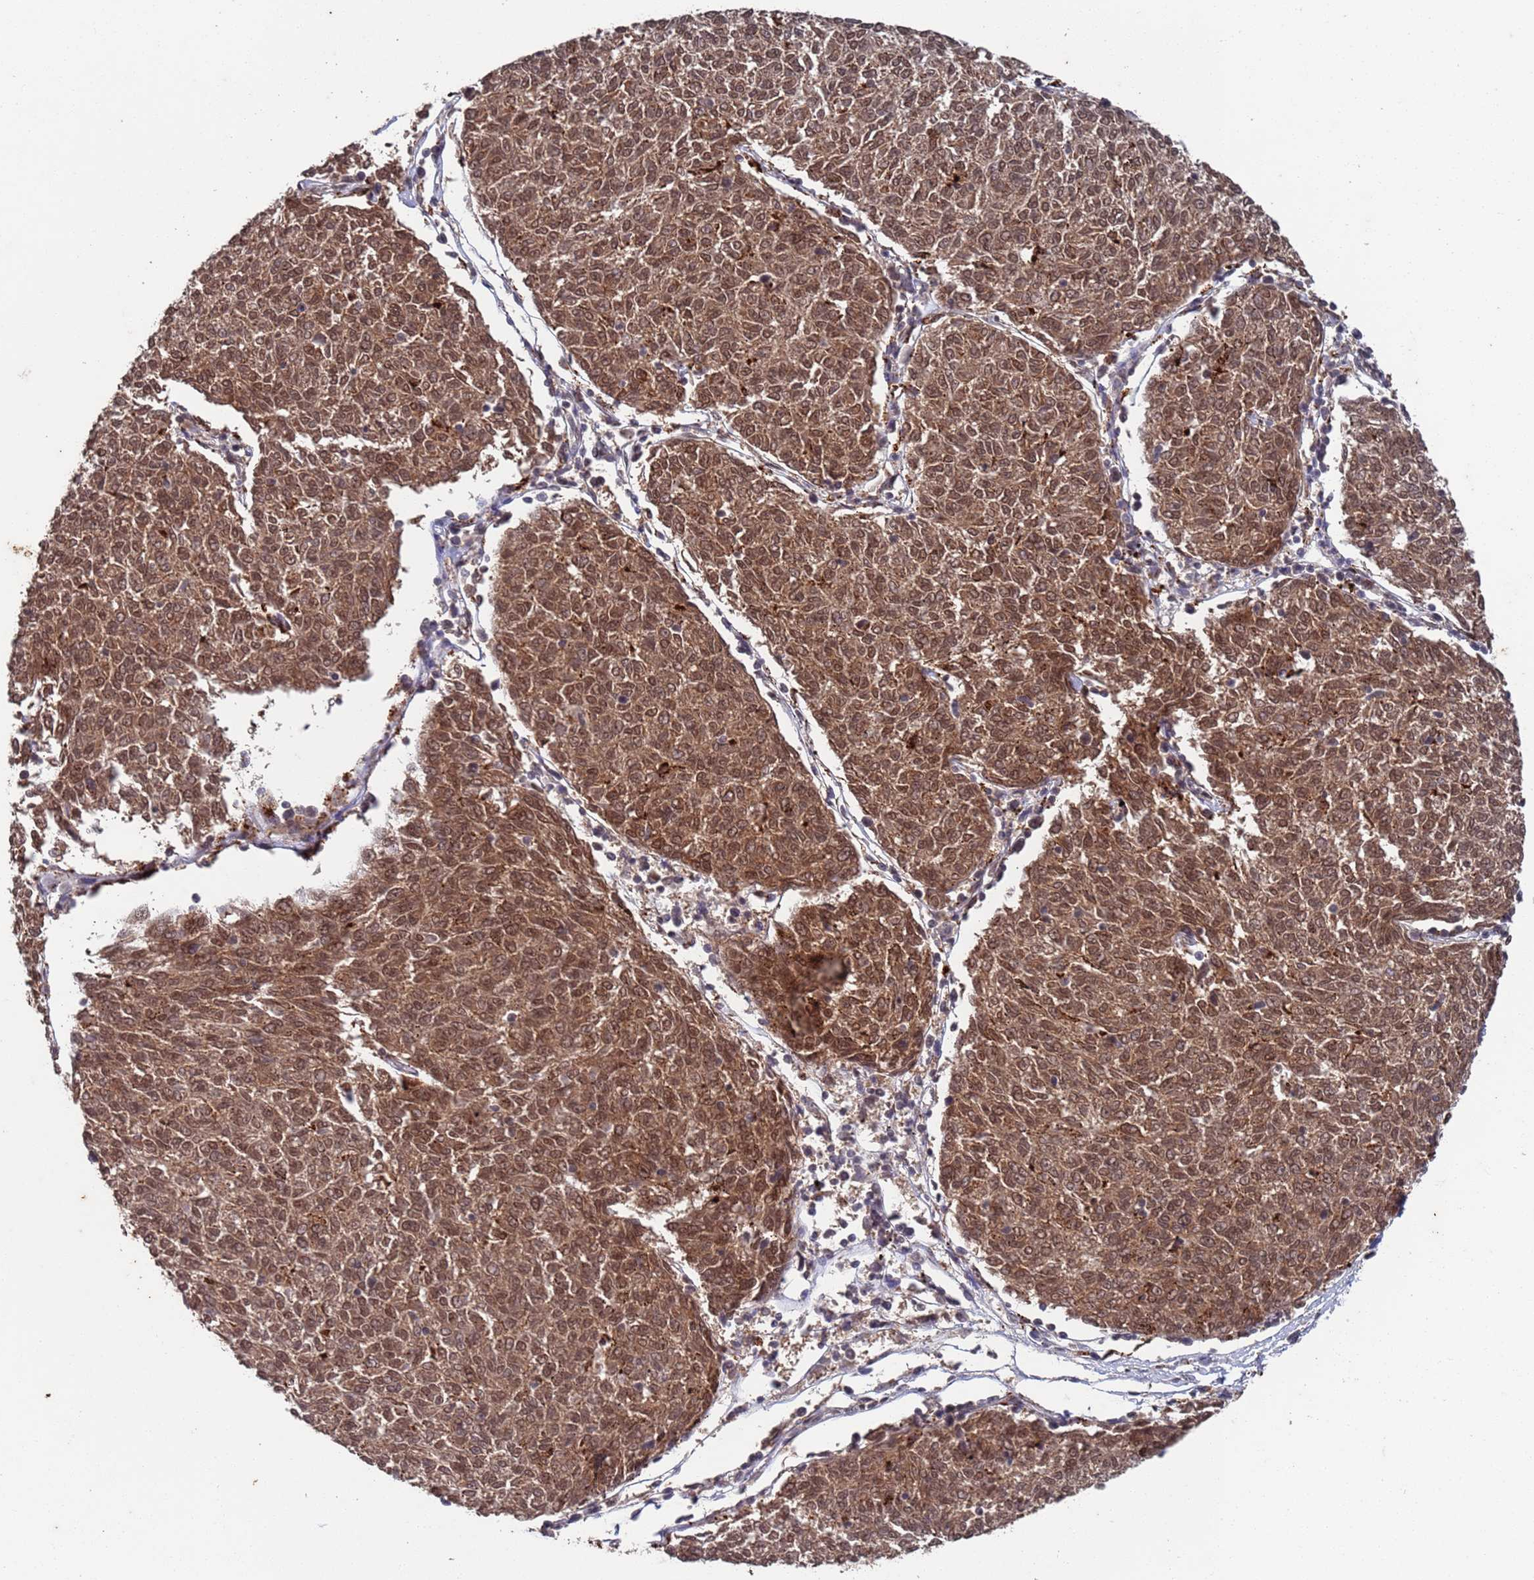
{"staining": {"intensity": "moderate", "quantity": ">75%", "location": "cytoplasmic/membranous,nuclear"}, "tissue": "melanoma", "cell_type": "Tumor cells", "image_type": "cancer", "snomed": [{"axis": "morphology", "description": "Malignant melanoma, NOS"}, {"axis": "topography", "description": "Skin"}], "caption": "DAB (3,3'-diaminobenzidine) immunohistochemical staining of human malignant melanoma displays moderate cytoplasmic/membranous and nuclear protein positivity in approximately >75% of tumor cells.", "gene": "FUBP3", "patient": {"sex": "female", "age": 72}}